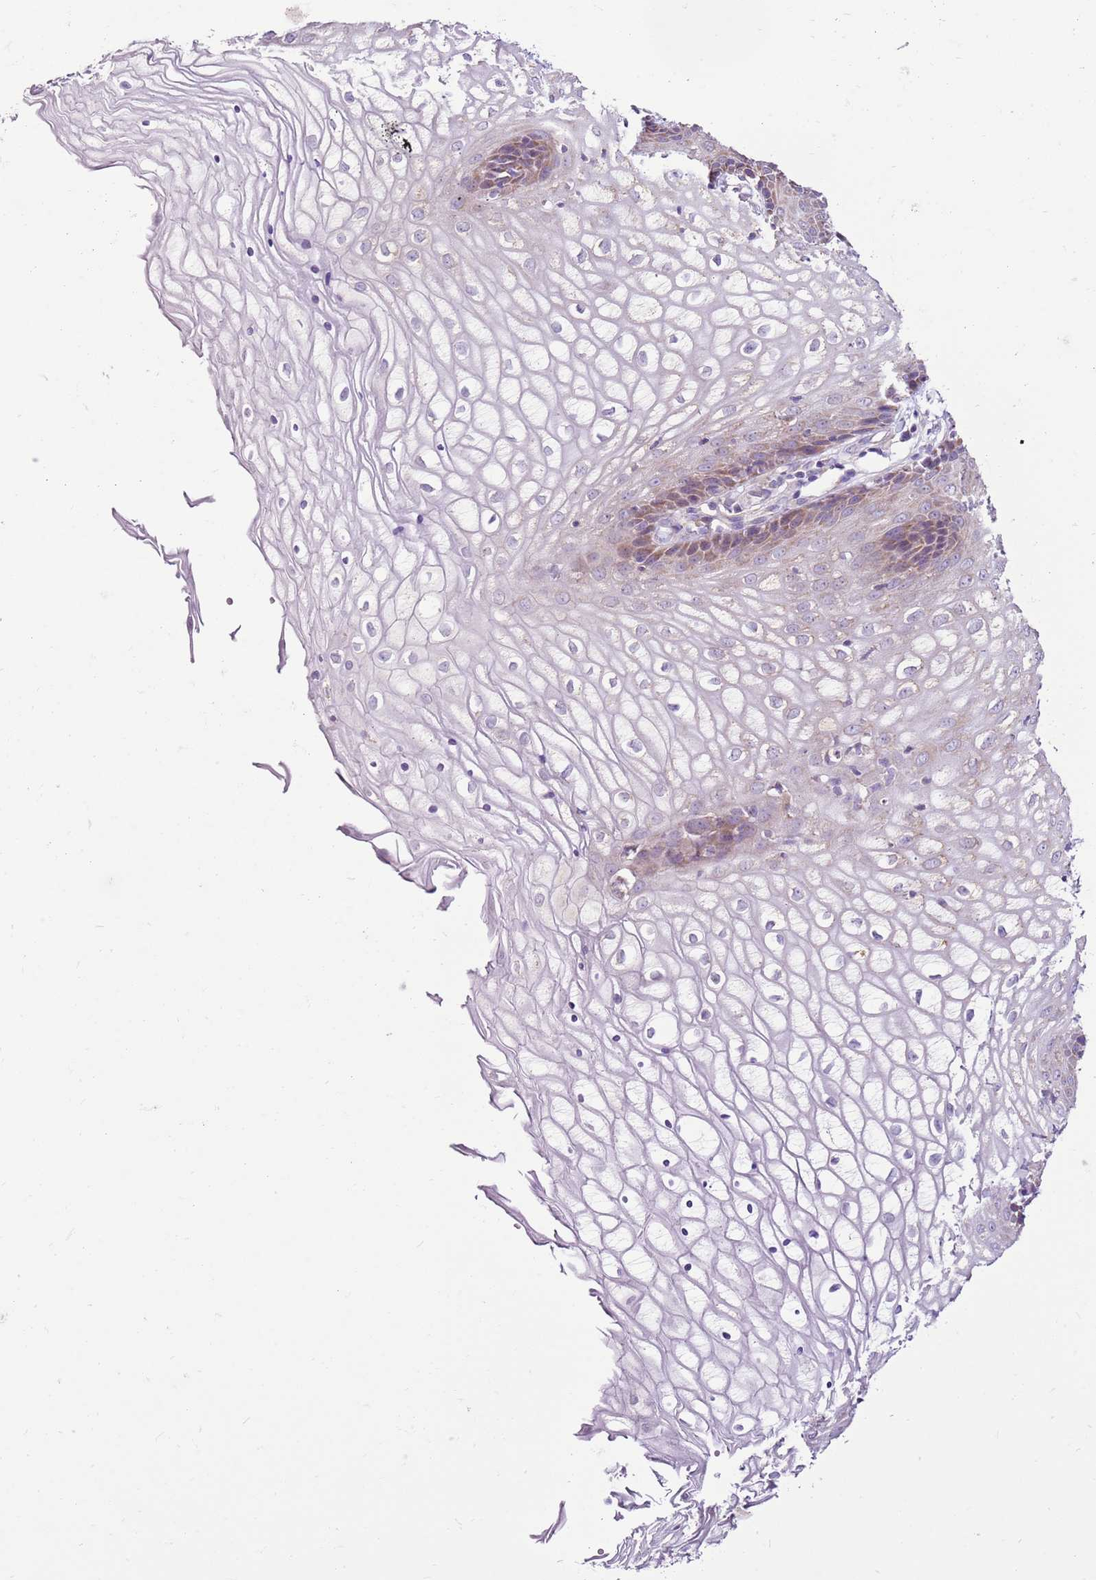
{"staining": {"intensity": "moderate", "quantity": "<25%", "location": "cytoplasmic/membranous"}, "tissue": "vagina", "cell_type": "Squamous epithelial cells", "image_type": "normal", "snomed": [{"axis": "morphology", "description": "Normal tissue, NOS"}, {"axis": "topography", "description": "Vagina"}], "caption": "This histopathology image demonstrates IHC staining of normal vagina, with low moderate cytoplasmic/membranous staining in approximately <25% of squamous epithelial cells.", "gene": "MRPL36", "patient": {"sex": "female", "age": 34}}